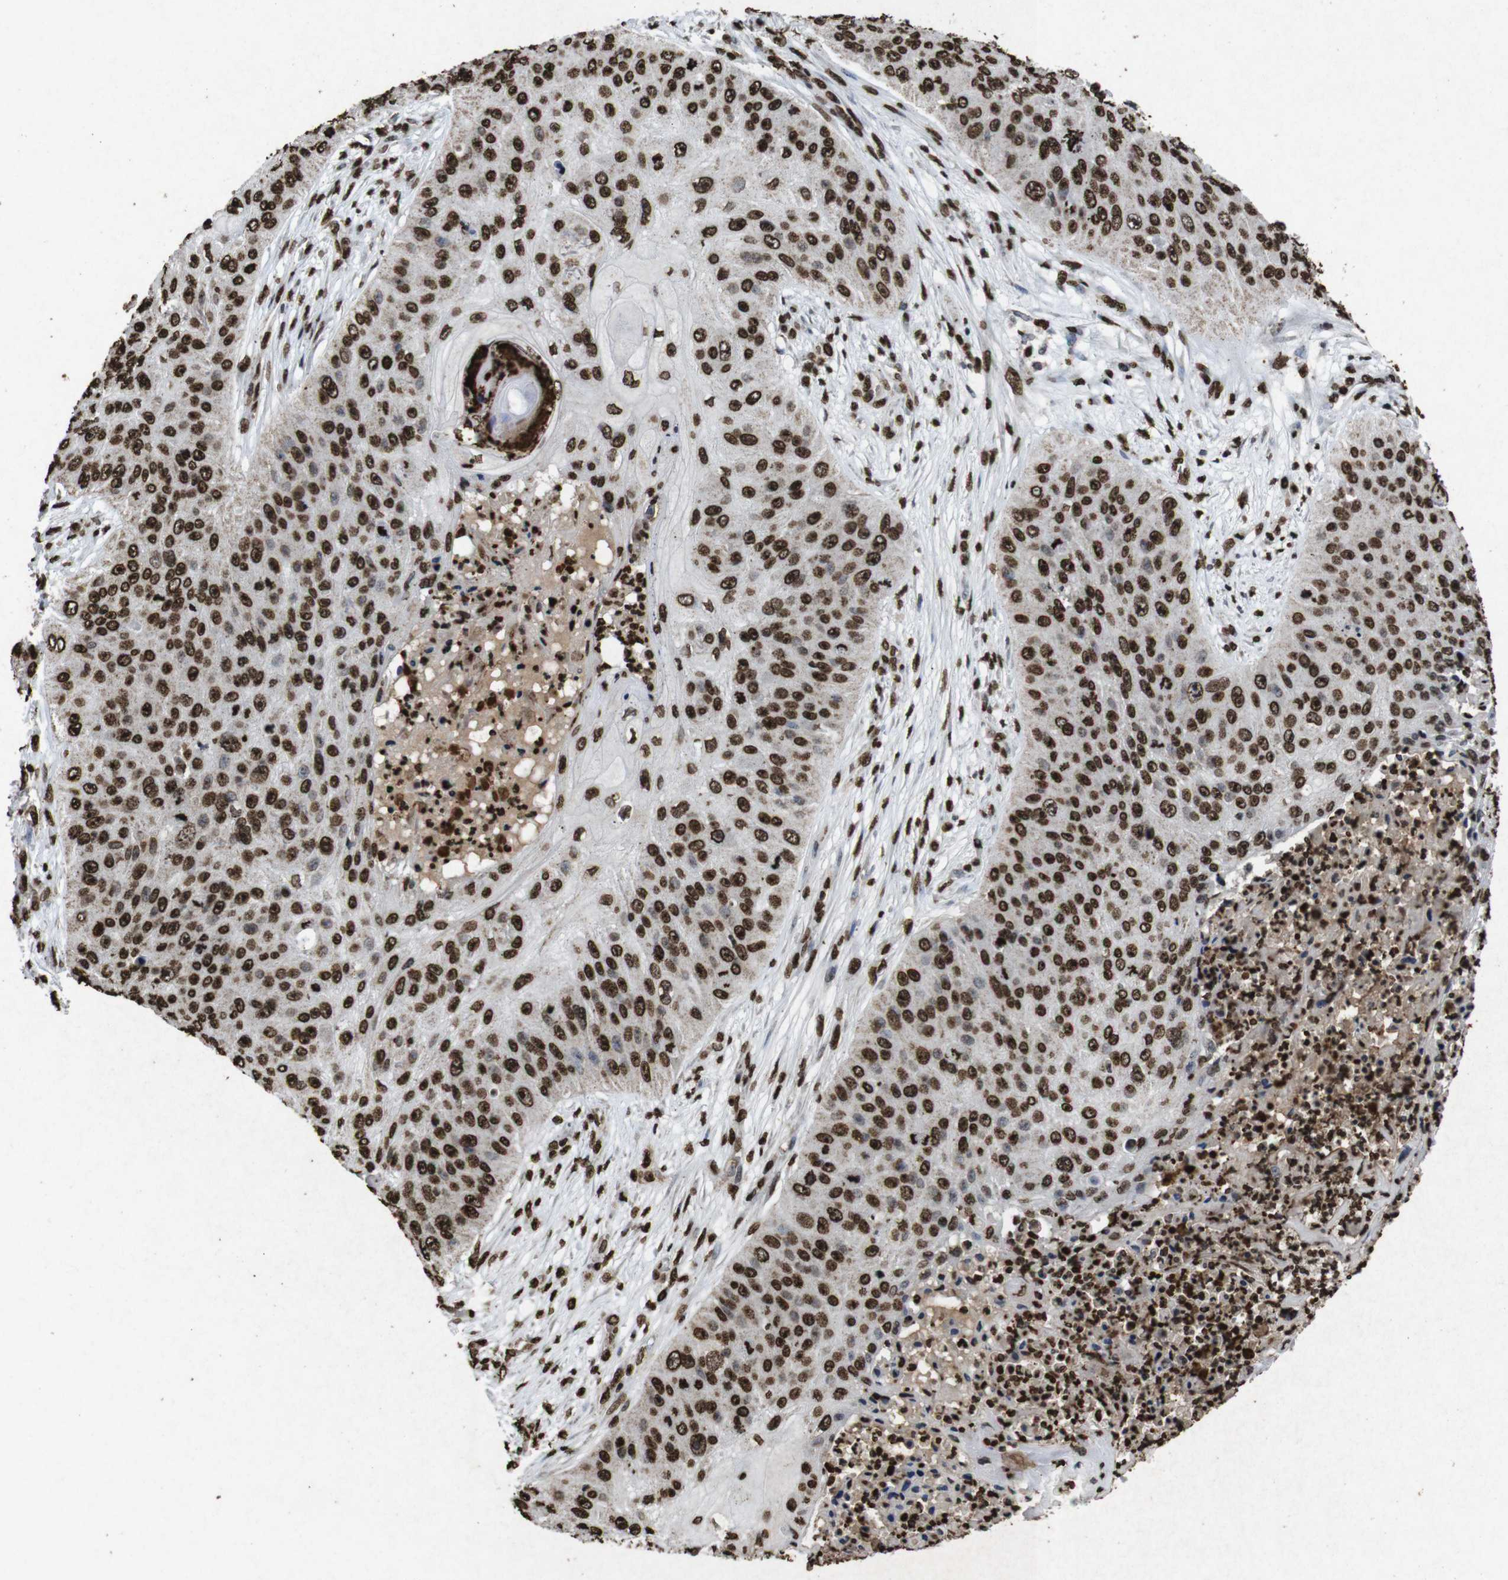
{"staining": {"intensity": "strong", "quantity": ">75%", "location": "nuclear"}, "tissue": "skin cancer", "cell_type": "Tumor cells", "image_type": "cancer", "snomed": [{"axis": "morphology", "description": "Squamous cell carcinoma, NOS"}, {"axis": "topography", "description": "Skin"}], "caption": "Immunohistochemical staining of squamous cell carcinoma (skin) demonstrates strong nuclear protein expression in about >75% of tumor cells. (DAB (3,3'-diaminobenzidine) IHC with brightfield microscopy, high magnification).", "gene": "MDM2", "patient": {"sex": "female", "age": 80}}